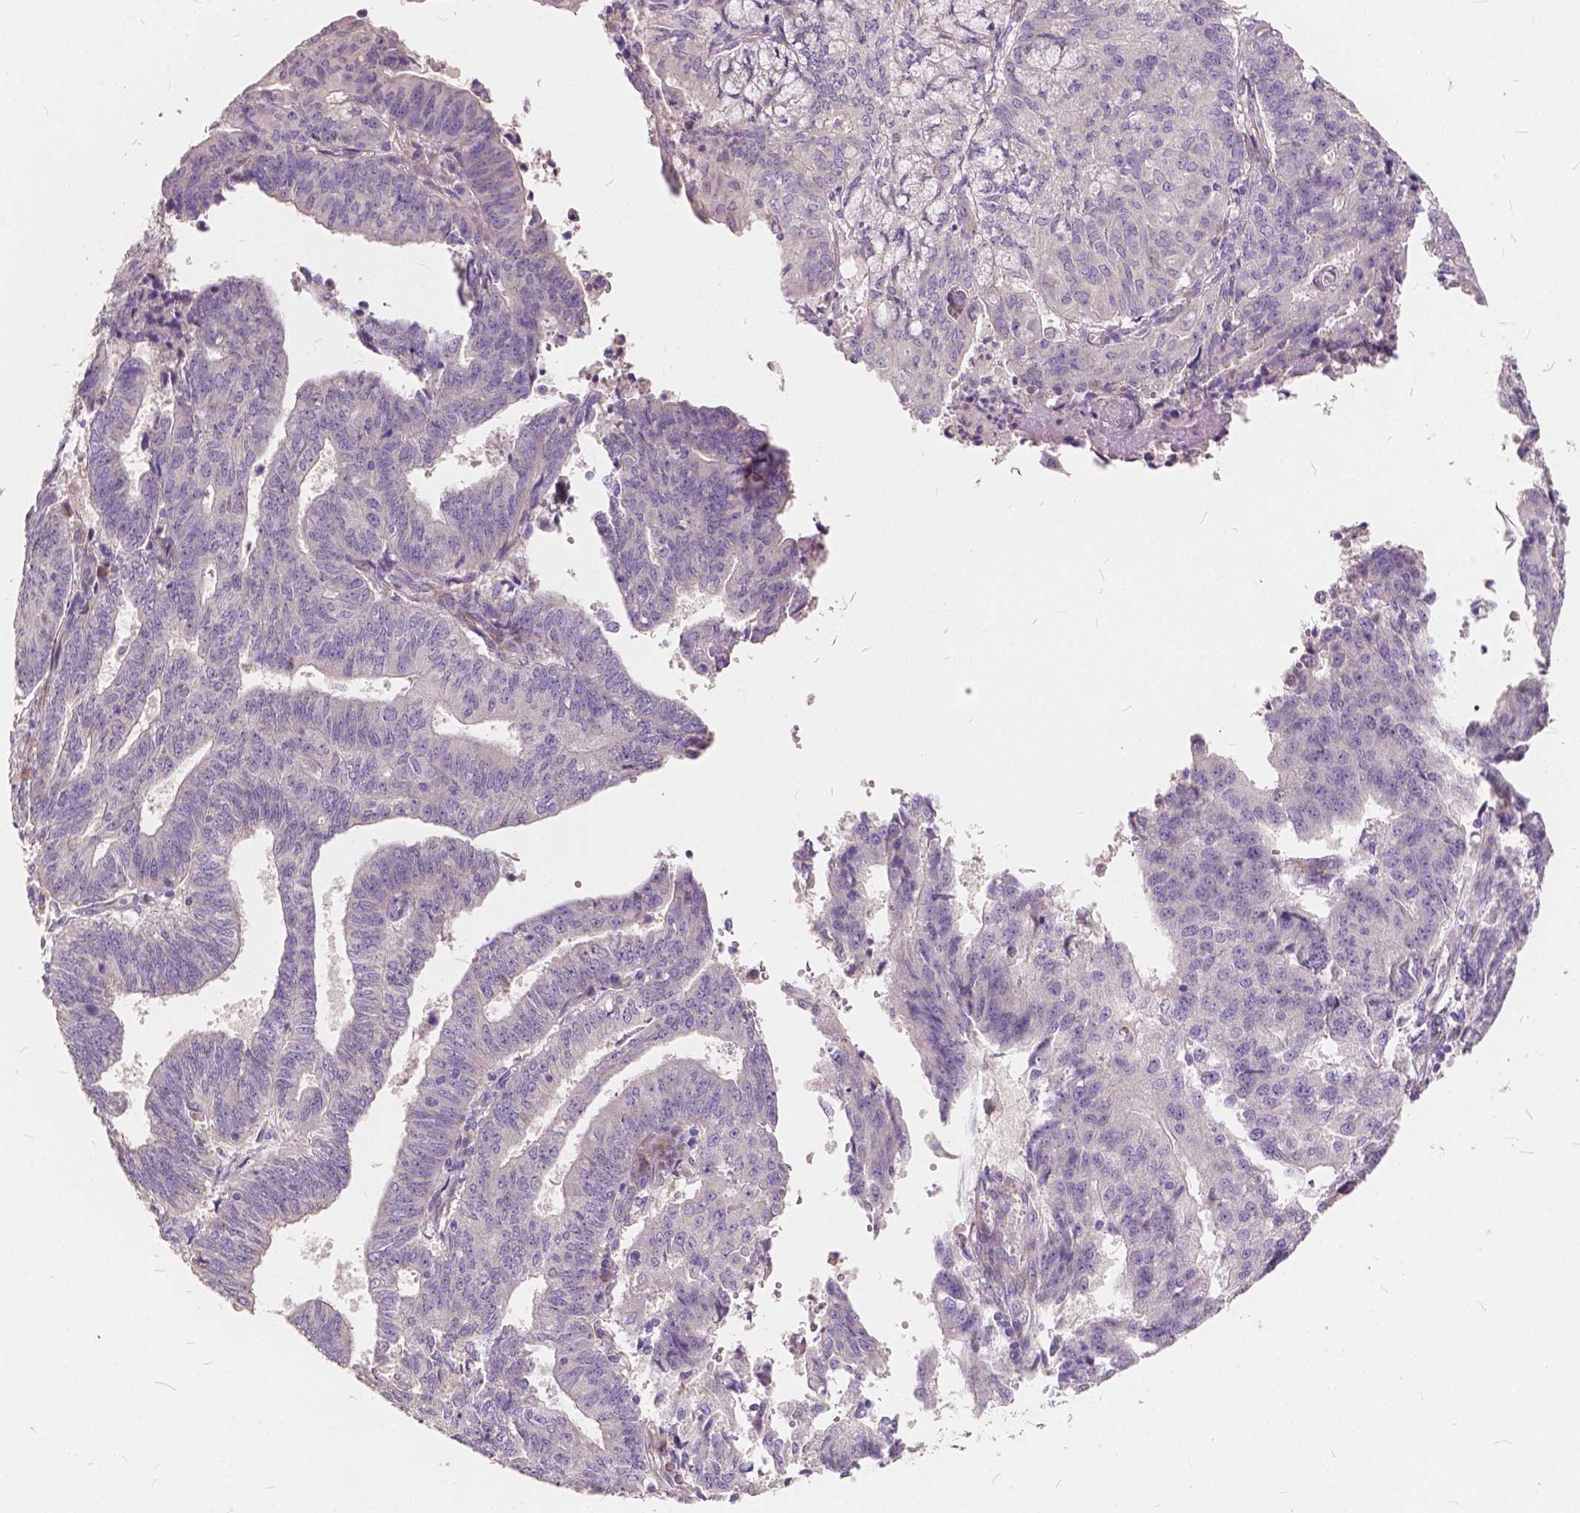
{"staining": {"intensity": "negative", "quantity": "none", "location": "none"}, "tissue": "endometrial cancer", "cell_type": "Tumor cells", "image_type": "cancer", "snomed": [{"axis": "morphology", "description": "Adenocarcinoma, NOS"}, {"axis": "topography", "description": "Endometrium"}], "caption": "A high-resolution image shows immunohistochemistry staining of adenocarcinoma (endometrial), which demonstrates no significant staining in tumor cells.", "gene": "SLC7A8", "patient": {"sex": "female", "age": 82}}